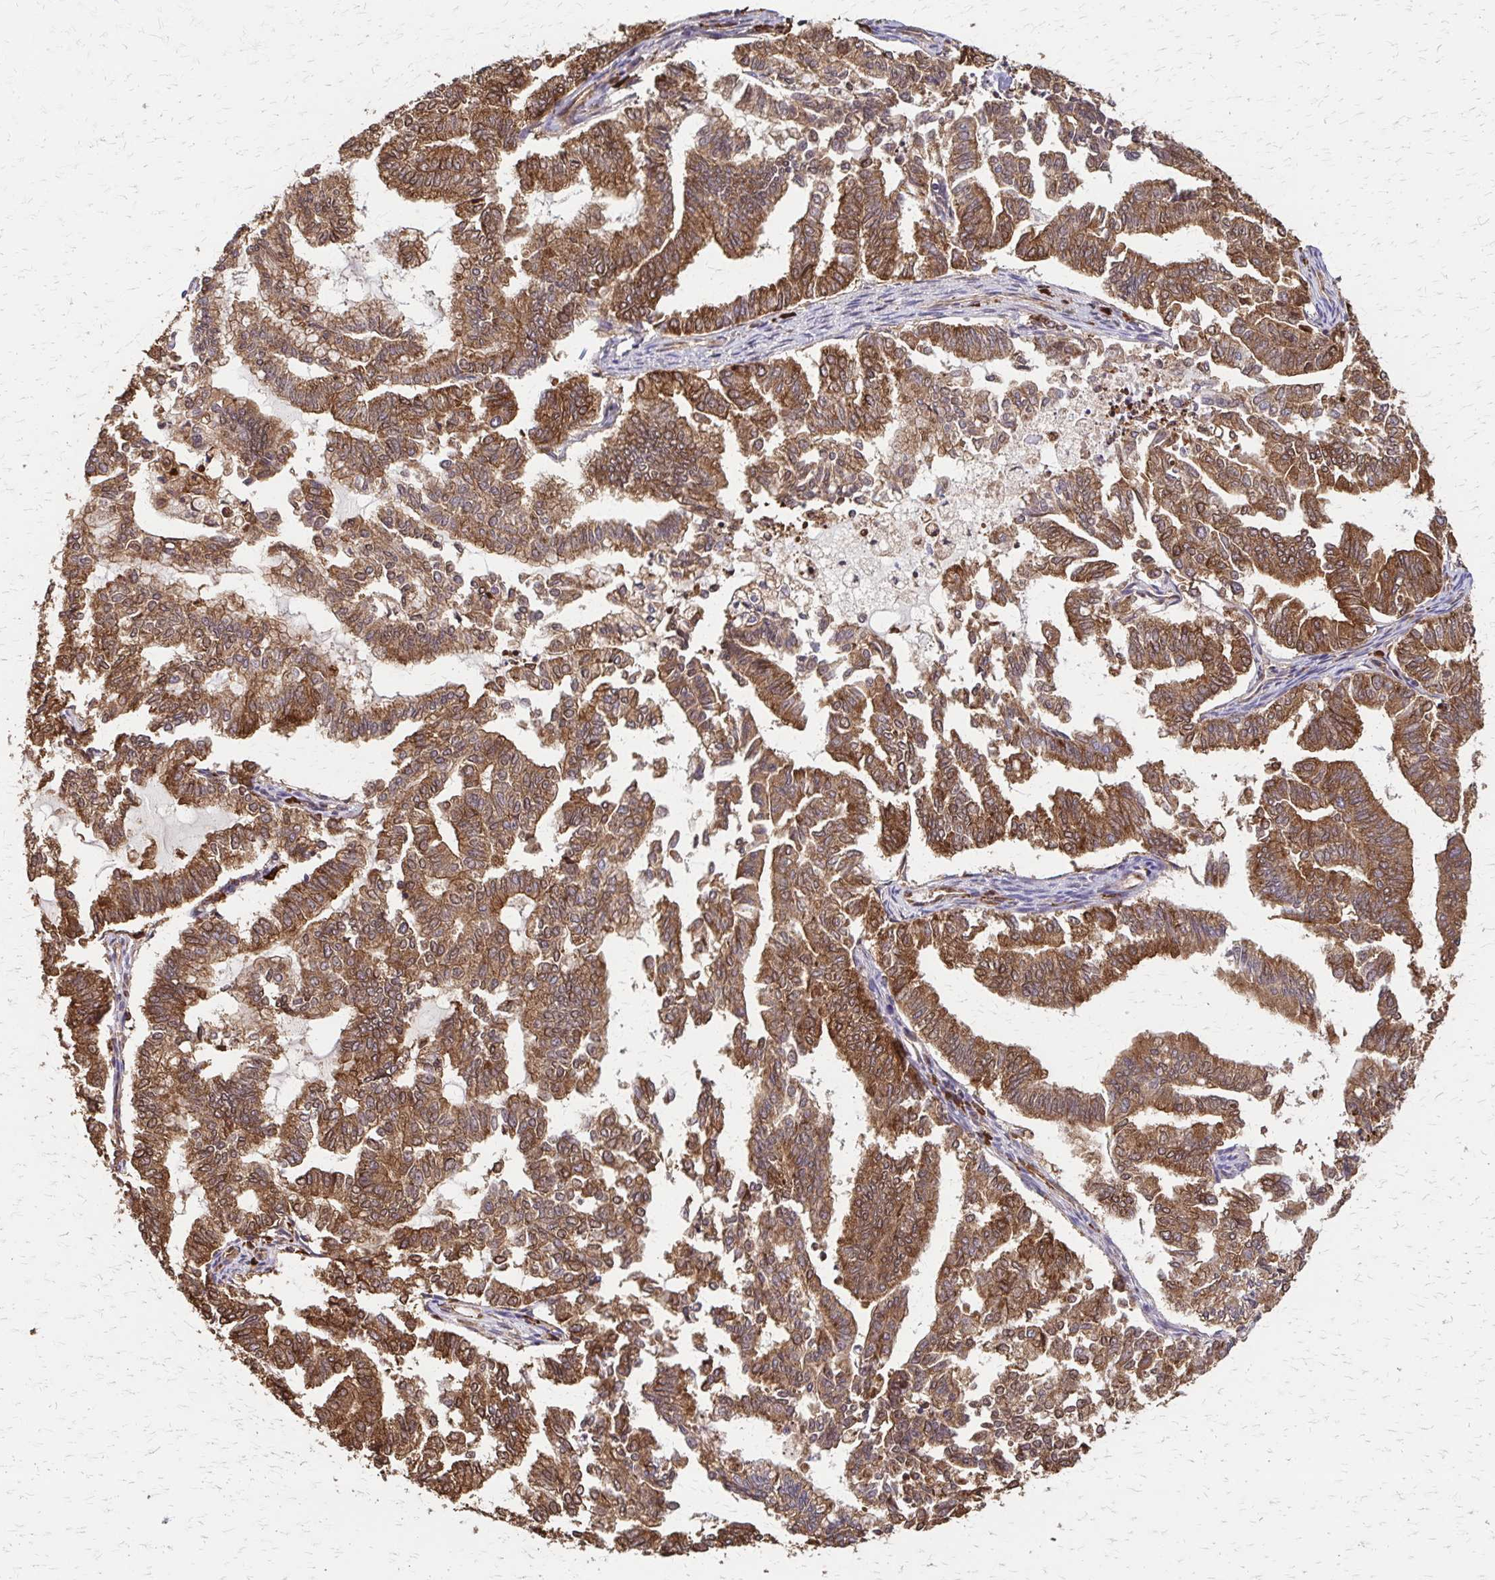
{"staining": {"intensity": "strong", "quantity": ">75%", "location": "cytoplasmic/membranous"}, "tissue": "endometrial cancer", "cell_type": "Tumor cells", "image_type": "cancer", "snomed": [{"axis": "morphology", "description": "Adenocarcinoma, NOS"}, {"axis": "topography", "description": "Endometrium"}], "caption": "A high-resolution image shows immunohistochemistry staining of endometrial adenocarcinoma, which displays strong cytoplasmic/membranous expression in about >75% of tumor cells.", "gene": "EEF2", "patient": {"sex": "female", "age": 79}}